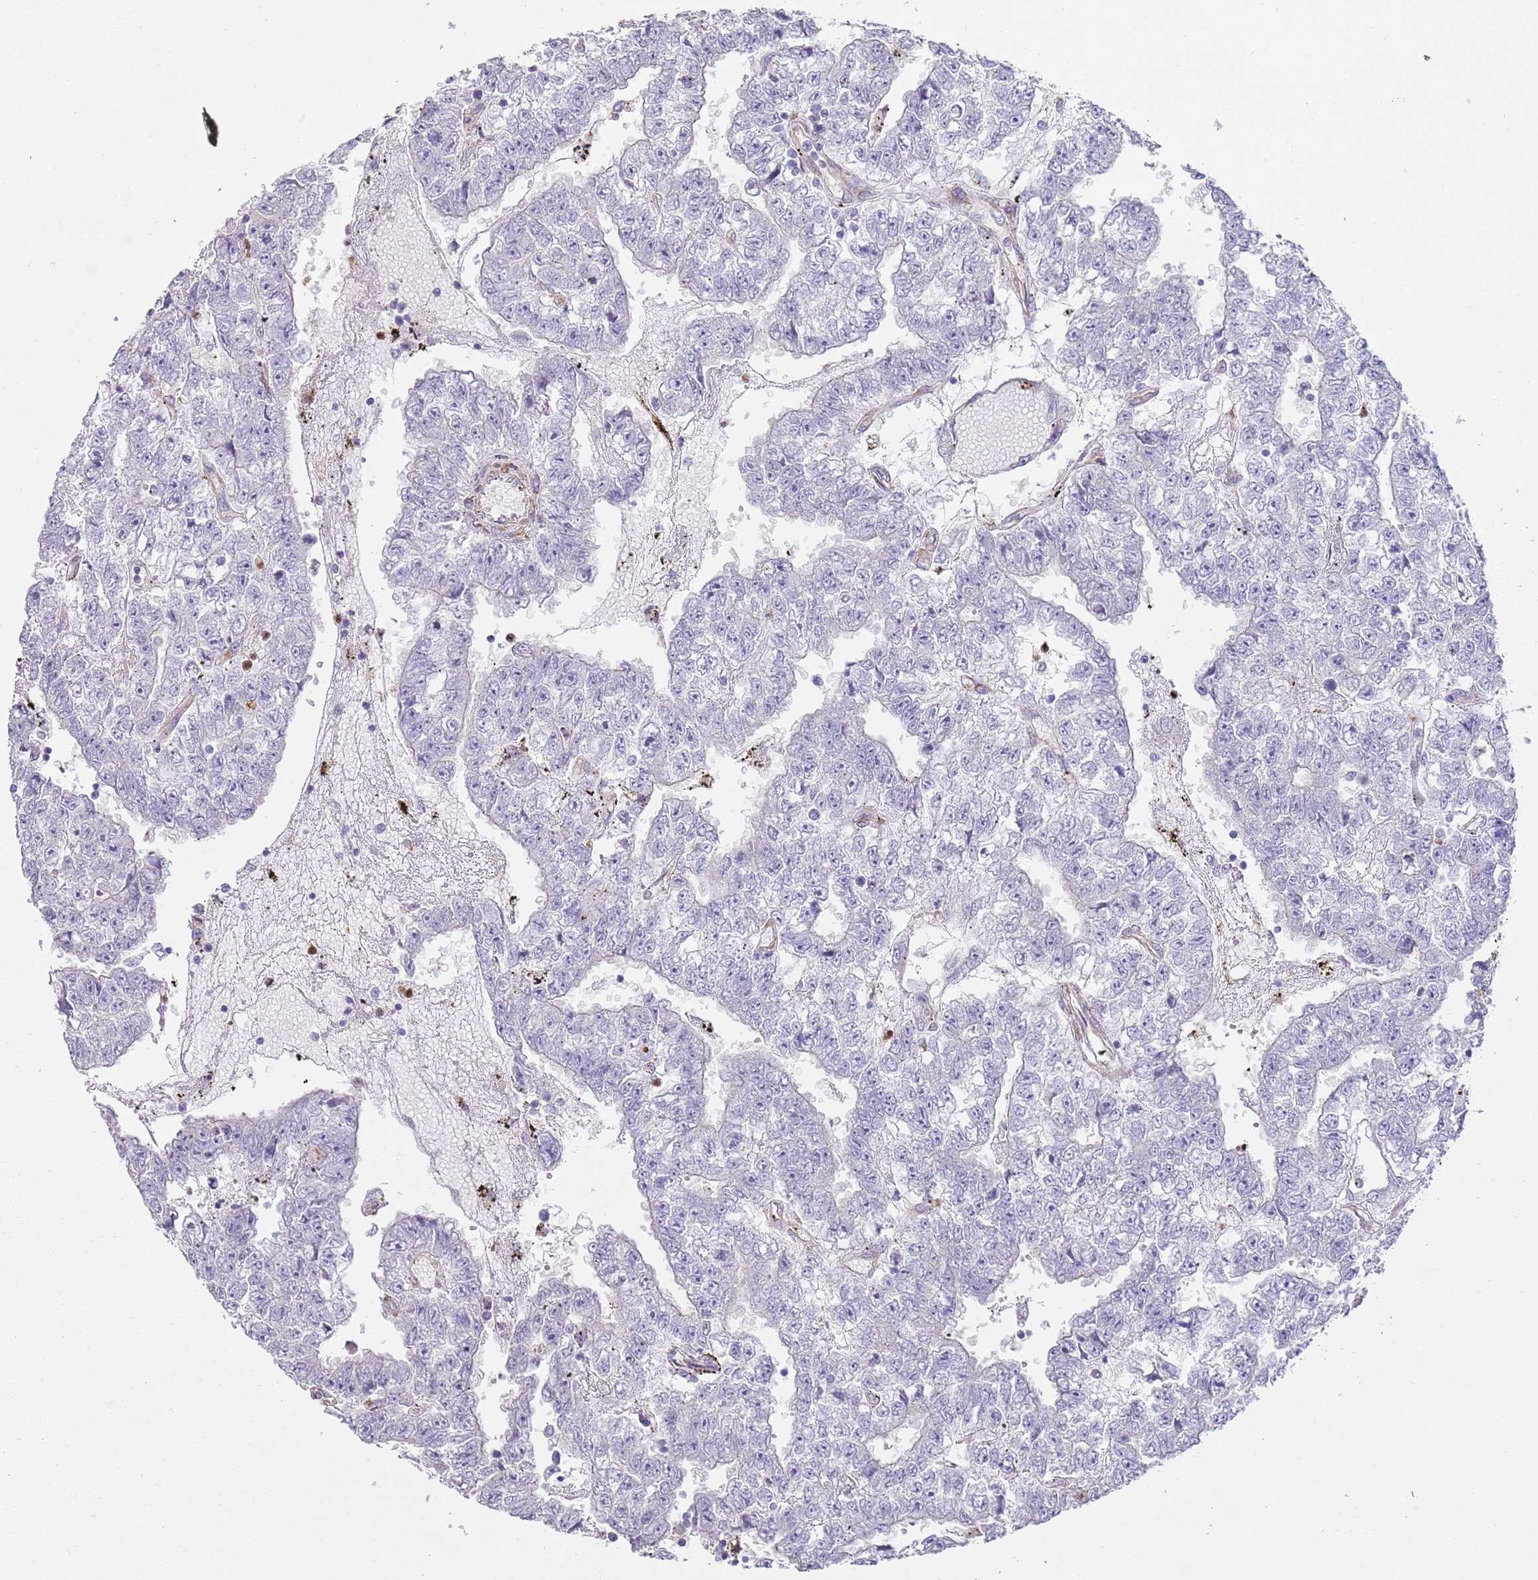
{"staining": {"intensity": "negative", "quantity": "none", "location": "none"}, "tissue": "testis cancer", "cell_type": "Tumor cells", "image_type": "cancer", "snomed": [{"axis": "morphology", "description": "Carcinoma, Embryonal, NOS"}, {"axis": "topography", "description": "Testis"}], "caption": "The micrograph exhibits no significant expression in tumor cells of testis embryonal carcinoma. (Brightfield microscopy of DAB (3,3'-diaminobenzidine) immunohistochemistry (IHC) at high magnification).", "gene": "PHLPP2", "patient": {"sex": "male", "age": 25}}